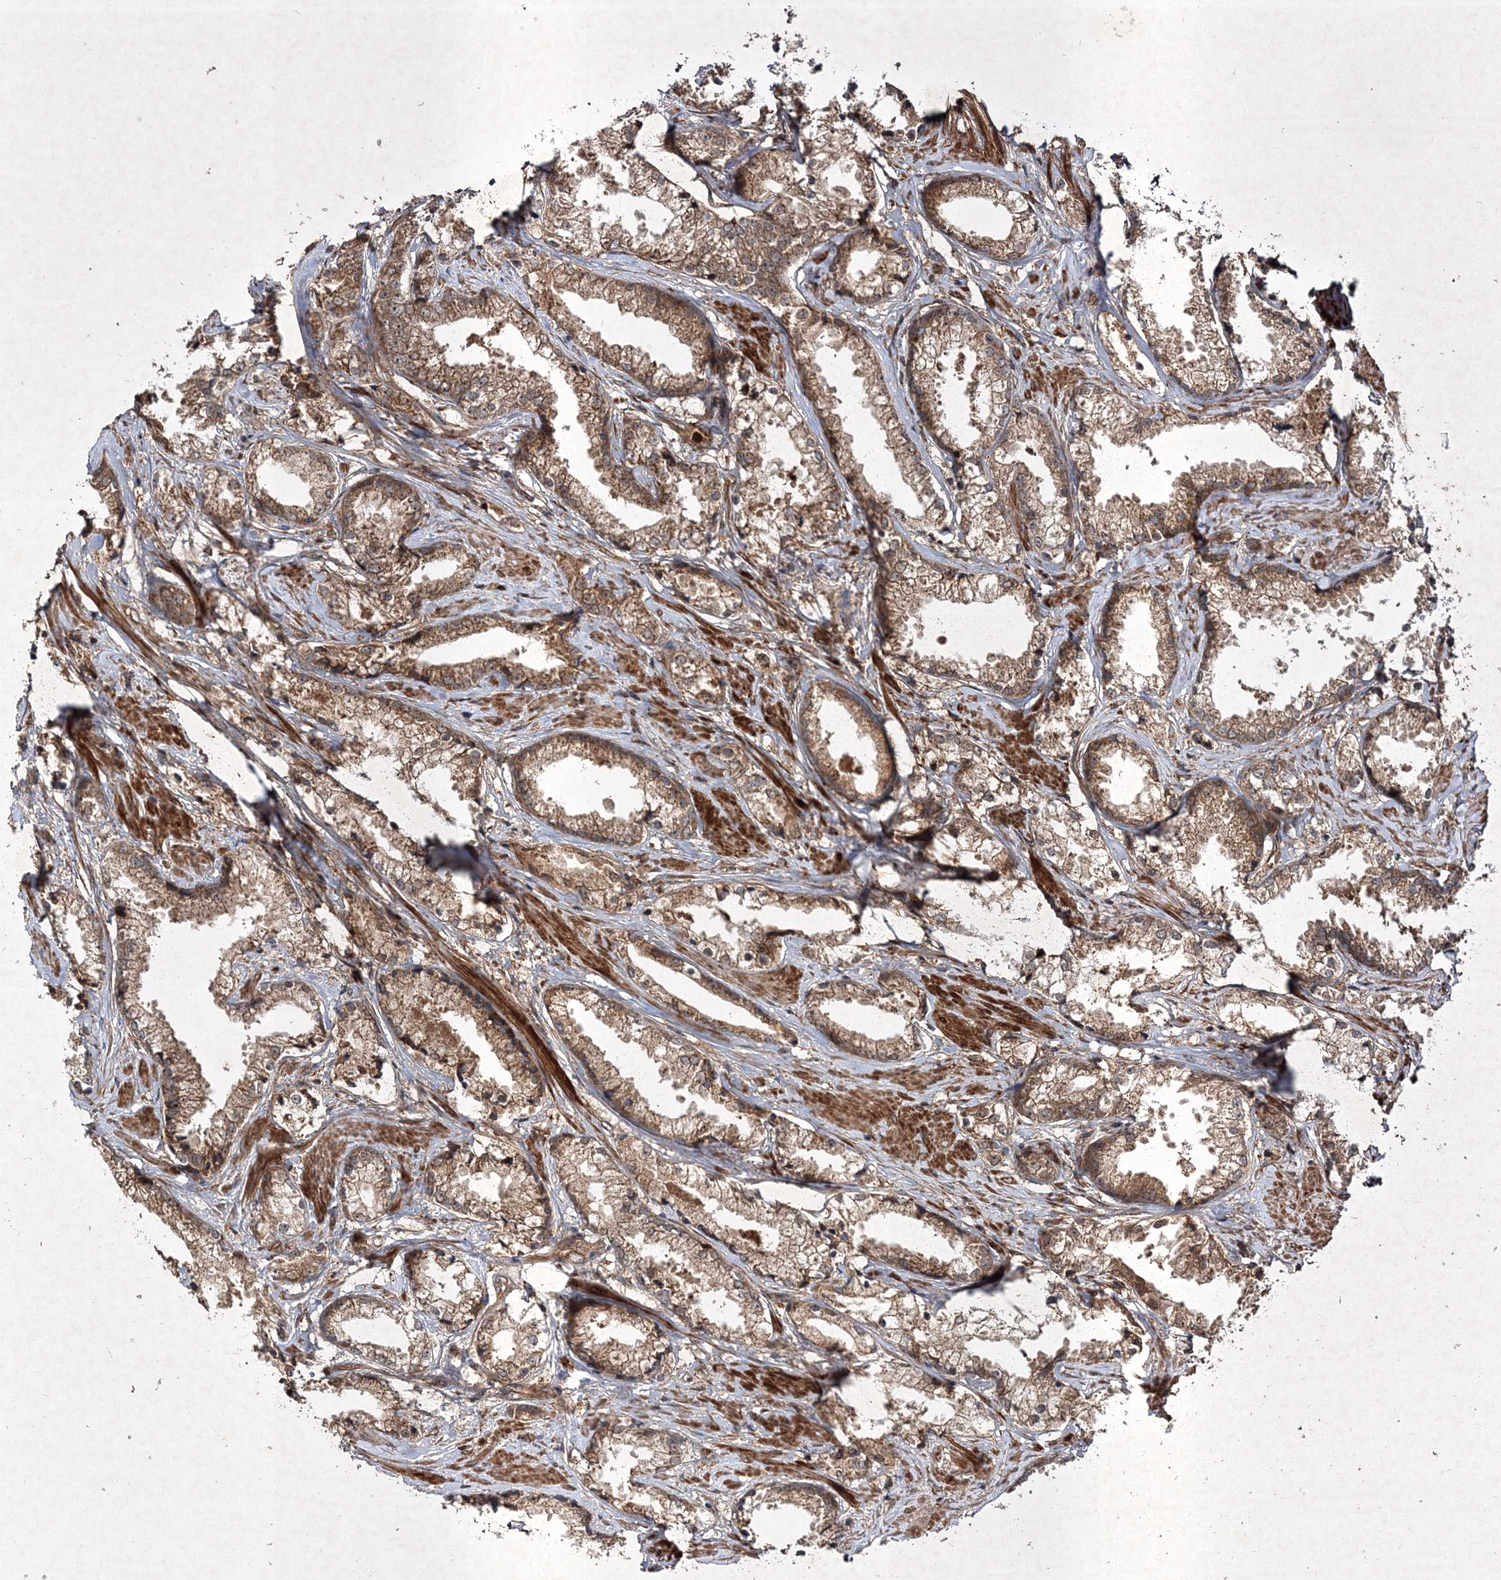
{"staining": {"intensity": "strong", "quantity": ">75%", "location": "cytoplasmic/membranous"}, "tissue": "prostate cancer", "cell_type": "Tumor cells", "image_type": "cancer", "snomed": [{"axis": "morphology", "description": "Adenocarcinoma, High grade"}, {"axis": "topography", "description": "Prostate"}], "caption": "This is an image of immunohistochemistry (IHC) staining of adenocarcinoma (high-grade) (prostate), which shows strong staining in the cytoplasmic/membranous of tumor cells.", "gene": "DNAJC13", "patient": {"sex": "male", "age": 66}}